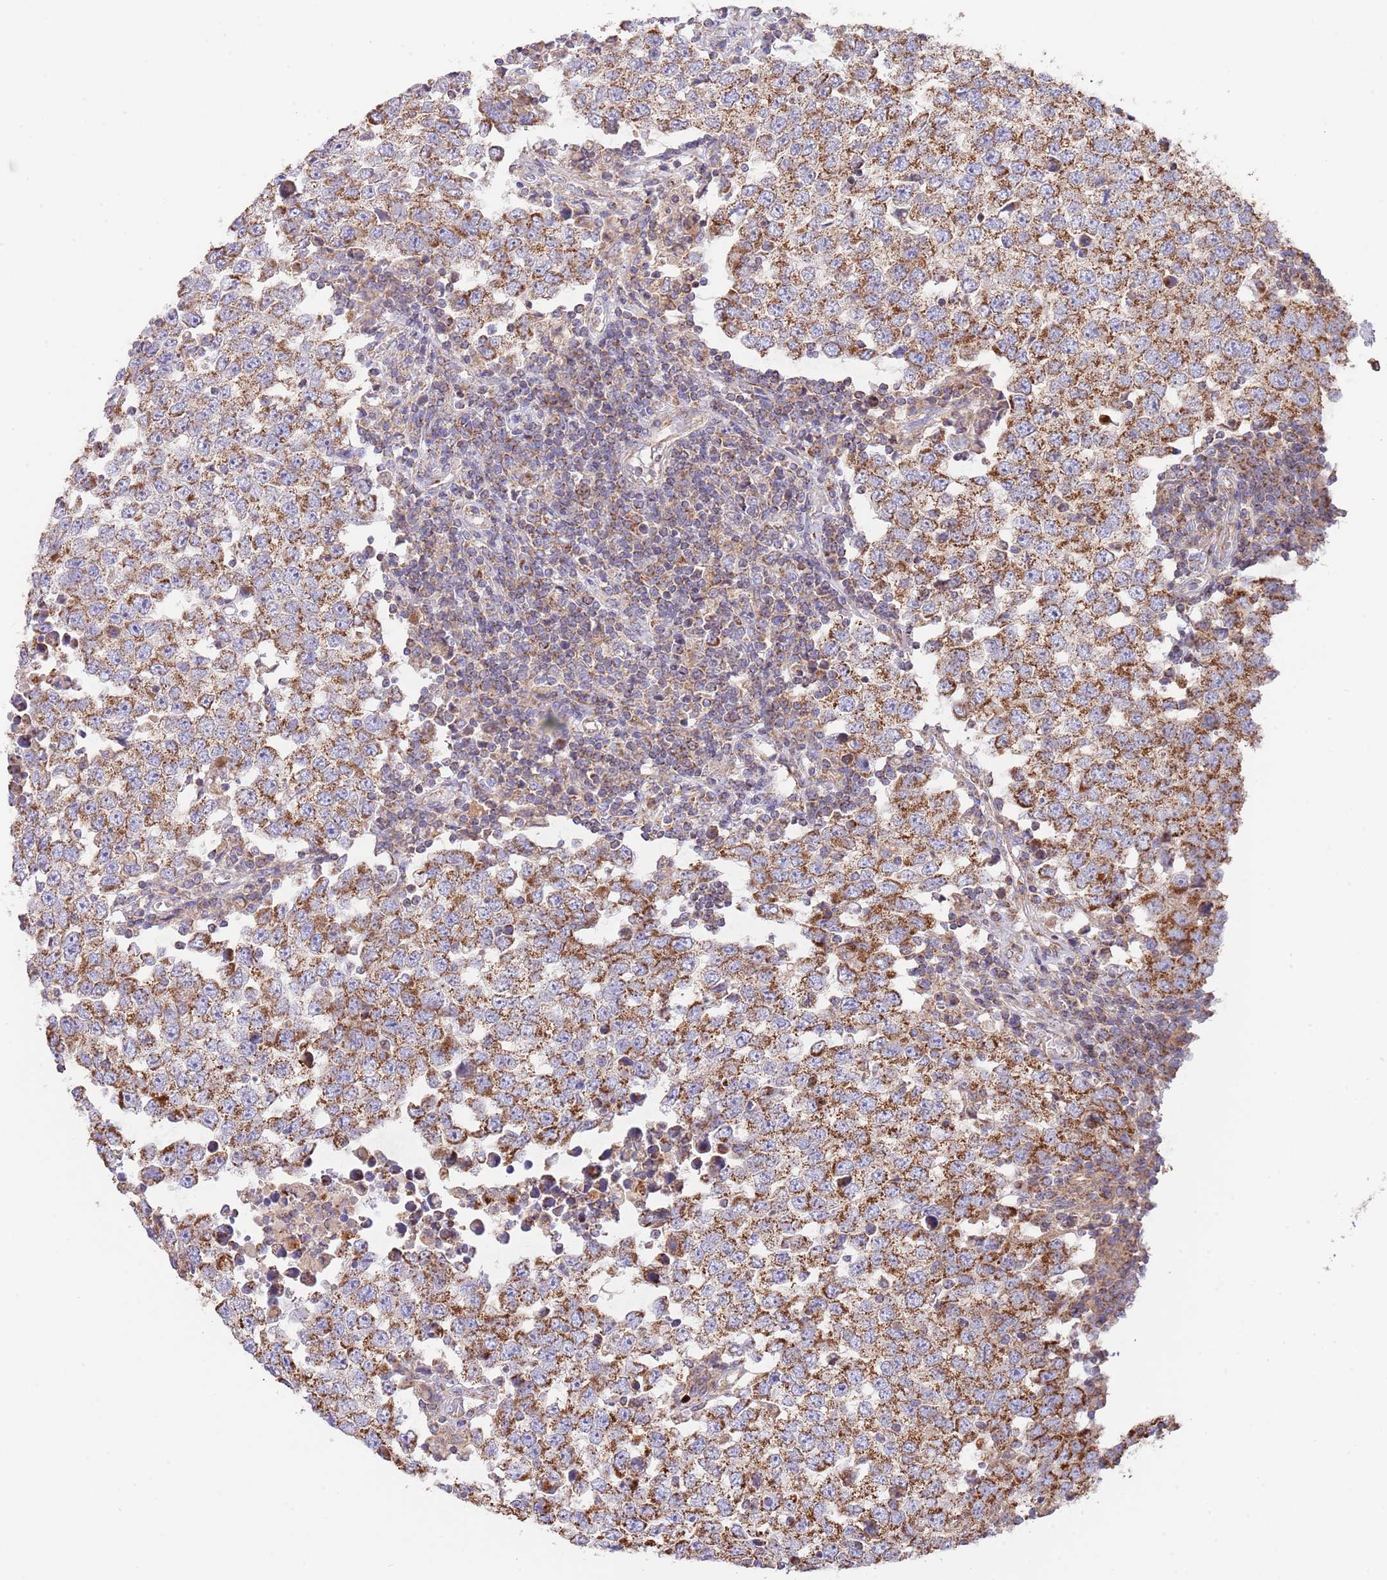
{"staining": {"intensity": "strong", "quantity": ">75%", "location": "cytoplasmic/membranous"}, "tissue": "testis cancer", "cell_type": "Tumor cells", "image_type": "cancer", "snomed": [{"axis": "morphology", "description": "Seminoma, NOS"}, {"axis": "morphology", "description": "Carcinoma, Embryonal, NOS"}, {"axis": "topography", "description": "Testis"}], "caption": "Brown immunohistochemical staining in seminoma (testis) displays strong cytoplasmic/membranous expression in approximately >75% of tumor cells.", "gene": "DNAJA3", "patient": {"sex": "male", "age": 28}}